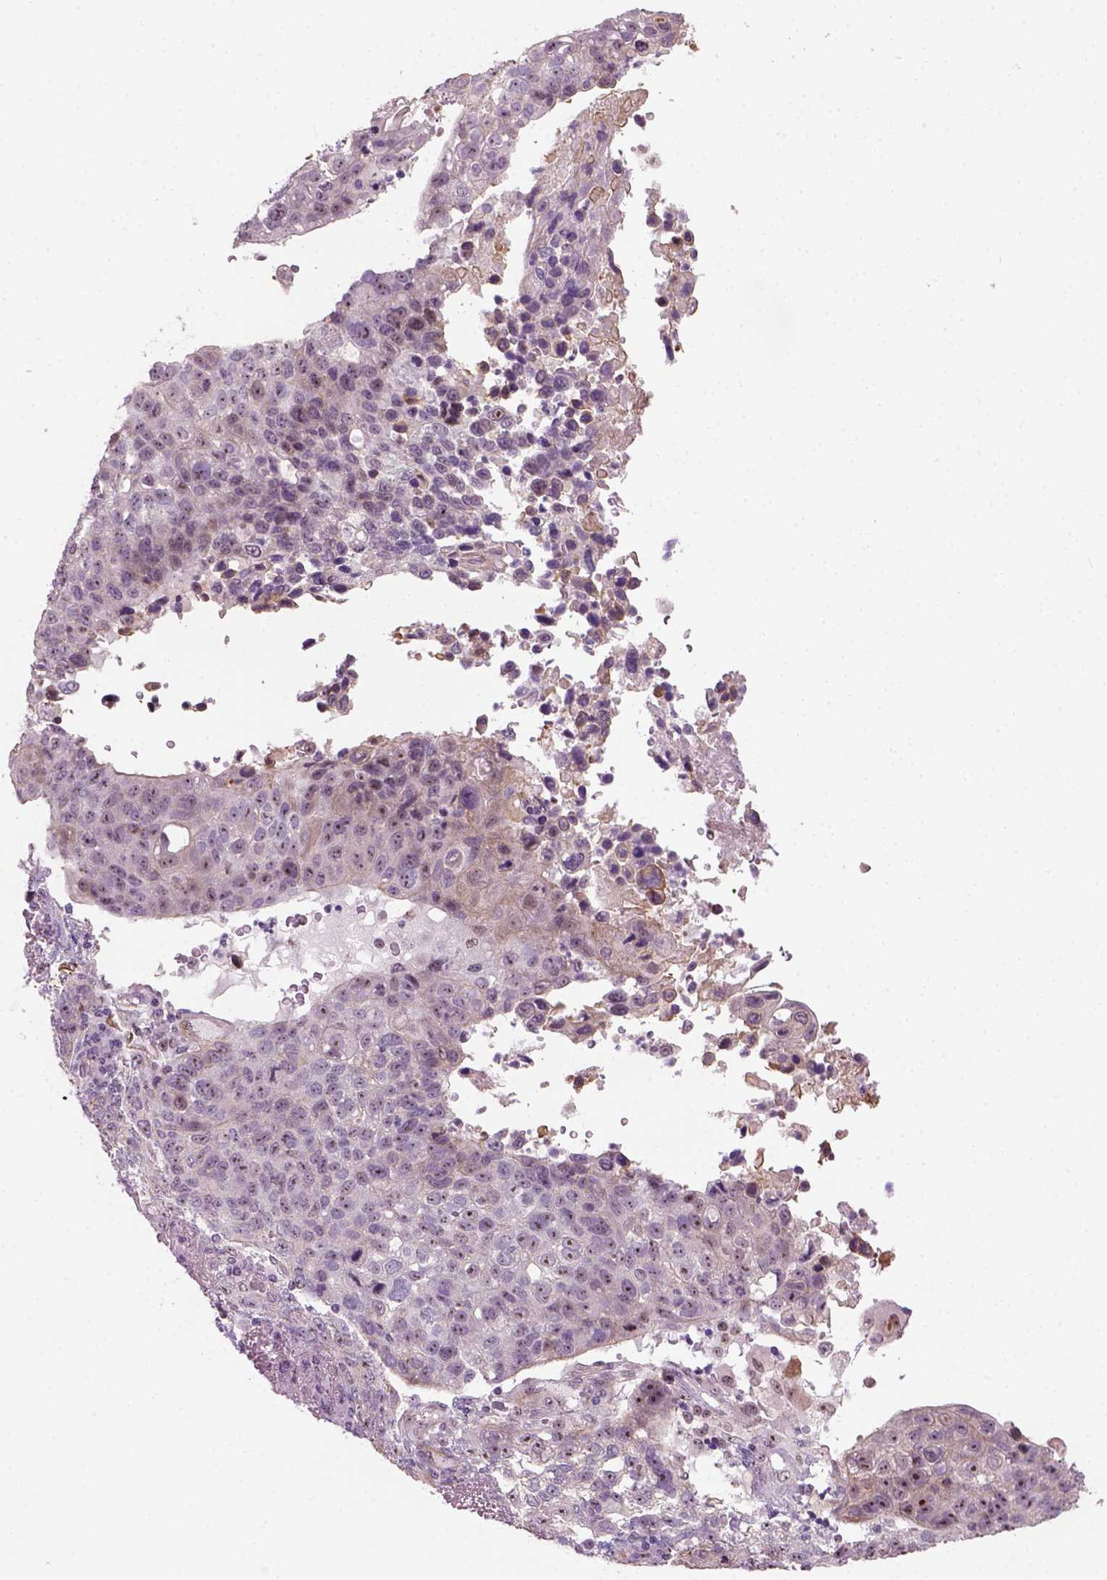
{"staining": {"intensity": "weak", "quantity": ">75%", "location": "nuclear"}, "tissue": "lung cancer", "cell_type": "Tumor cells", "image_type": "cancer", "snomed": [{"axis": "morphology", "description": "Squamous cell carcinoma, NOS"}, {"axis": "topography", "description": "Lymph node"}, {"axis": "topography", "description": "Lung"}], "caption": "The micrograph reveals staining of lung cancer (squamous cell carcinoma), revealing weak nuclear protein staining (brown color) within tumor cells.", "gene": "RRS1", "patient": {"sex": "male", "age": 61}}